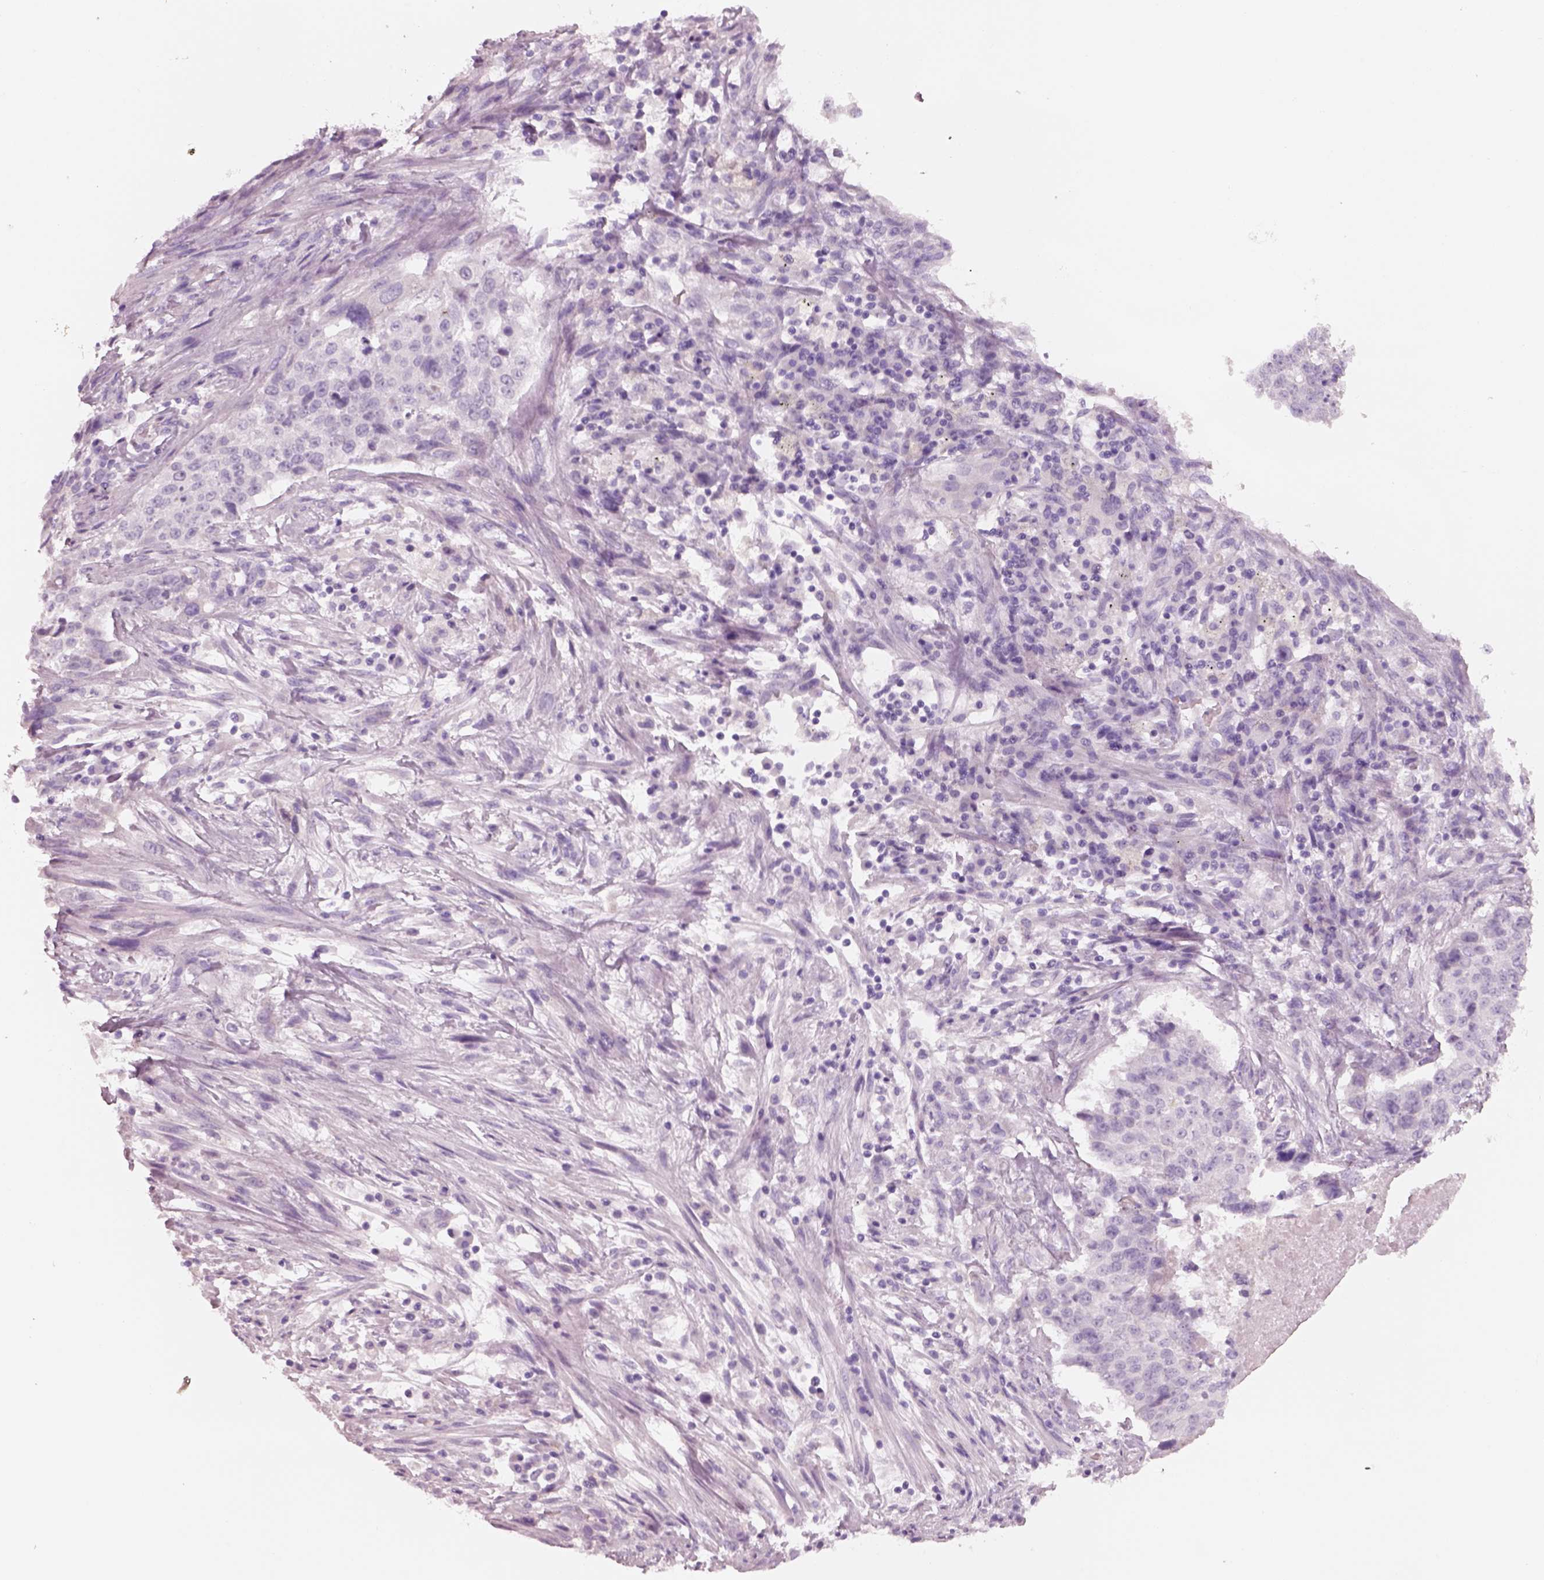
{"staining": {"intensity": "negative", "quantity": "none", "location": "none"}, "tissue": "lung cancer", "cell_type": "Tumor cells", "image_type": "cancer", "snomed": [{"axis": "morphology", "description": "Normal tissue, NOS"}, {"axis": "morphology", "description": "Squamous cell carcinoma, NOS"}, {"axis": "topography", "description": "Bronchus"}, {"axis": "topography", "description": "Lung"}], "caption": "The immunohistochemistry (IHC) micrograph has no significant positivity in tumor cells of lung cancer (squamous cell carcinoma) tissue.", "gene": "PNOC", "patient": {"sex": "male", "age": 64}}